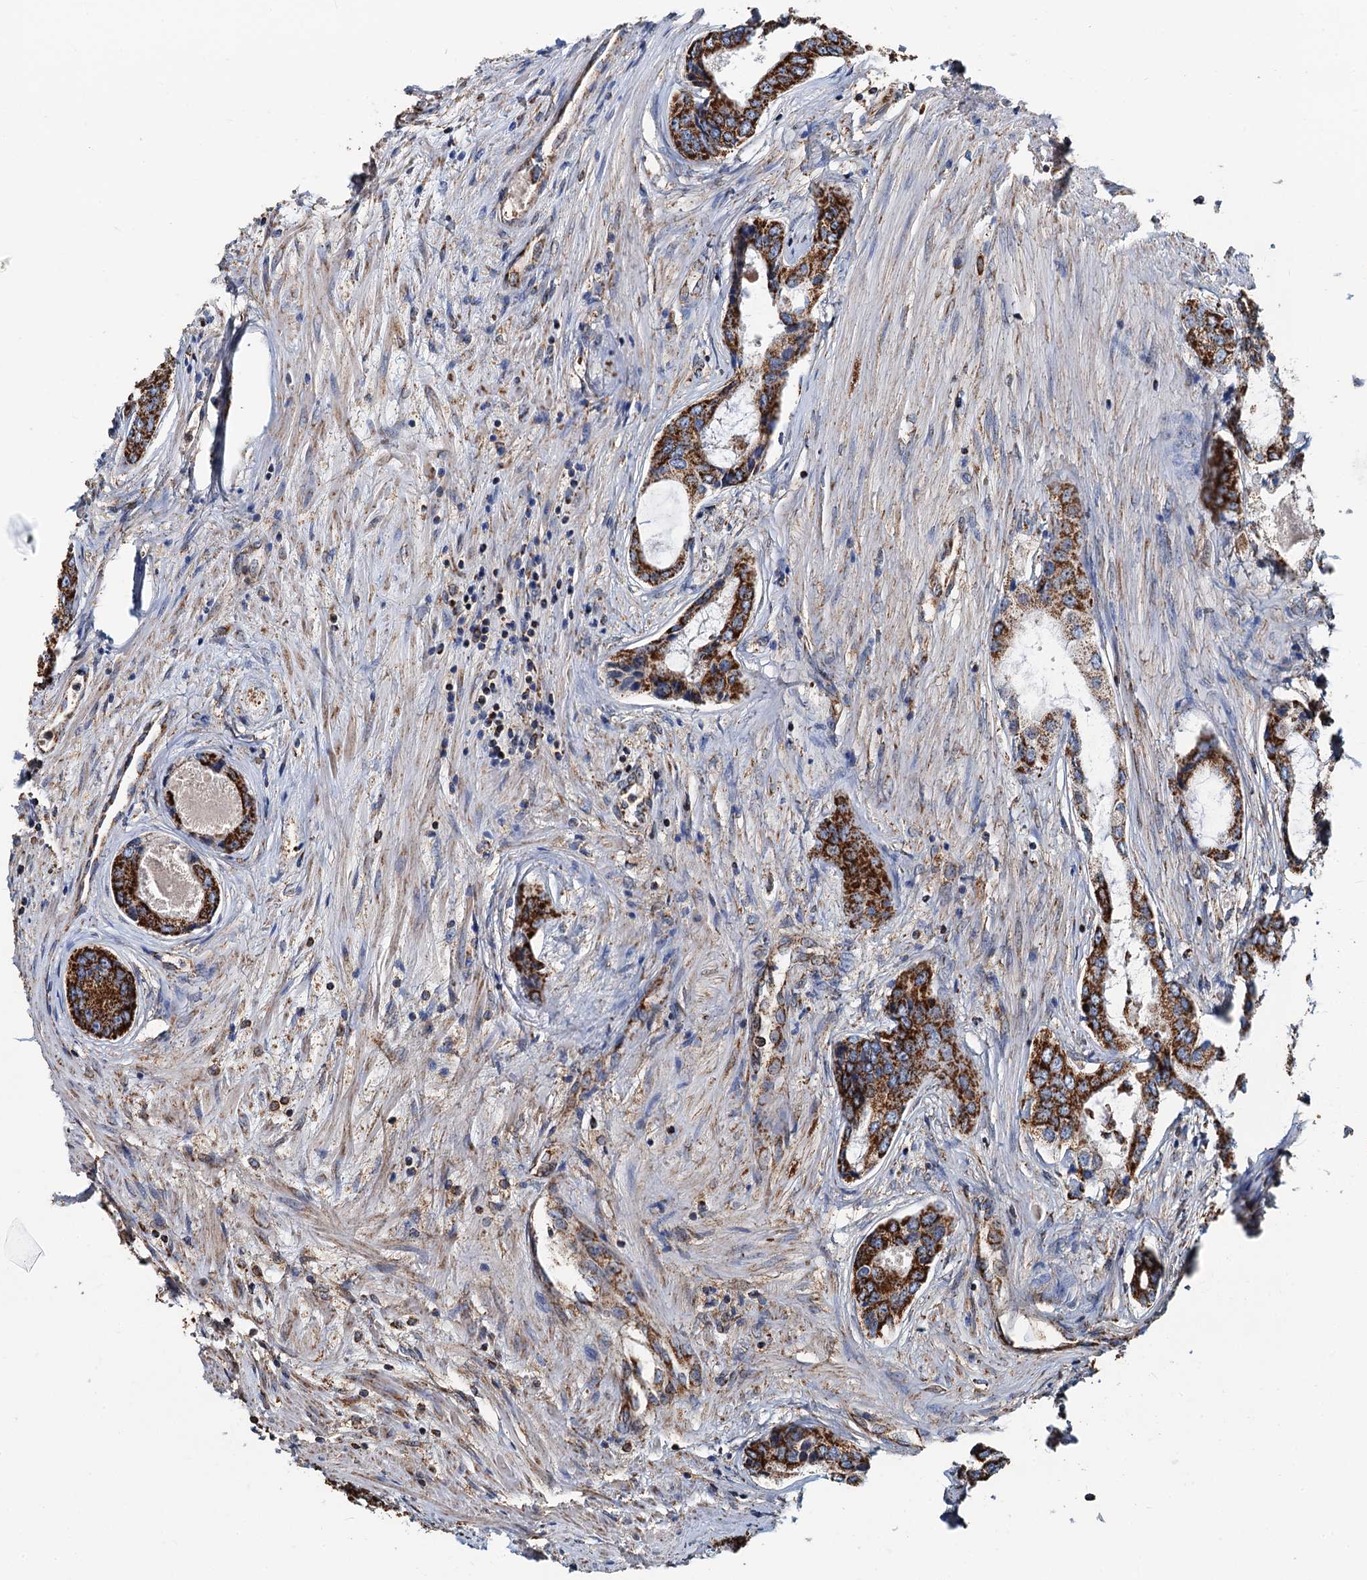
{"staining": {"intensity": "strong", "quantity": ">75%", "location": "cytoplasmic/membranous"}, "tissue": "prostate cancer", "cell_type": "Tumor cells", "image_type": "cancer", "snomed": [{"axis": "morphology", "description": "Adenocarcinoma, Low grade"}, {"axis": "topography", "description": "Prostate"}], "caption": "Immunohistochemical staining of prostate cancer (low-grade adenocarcinoma) shows strong cytoplasmic/membranous protein positivity in approximately >75% of tumor cells.", "gene": "AAGAB", "patient": {"sex": "male", "age": 68}}